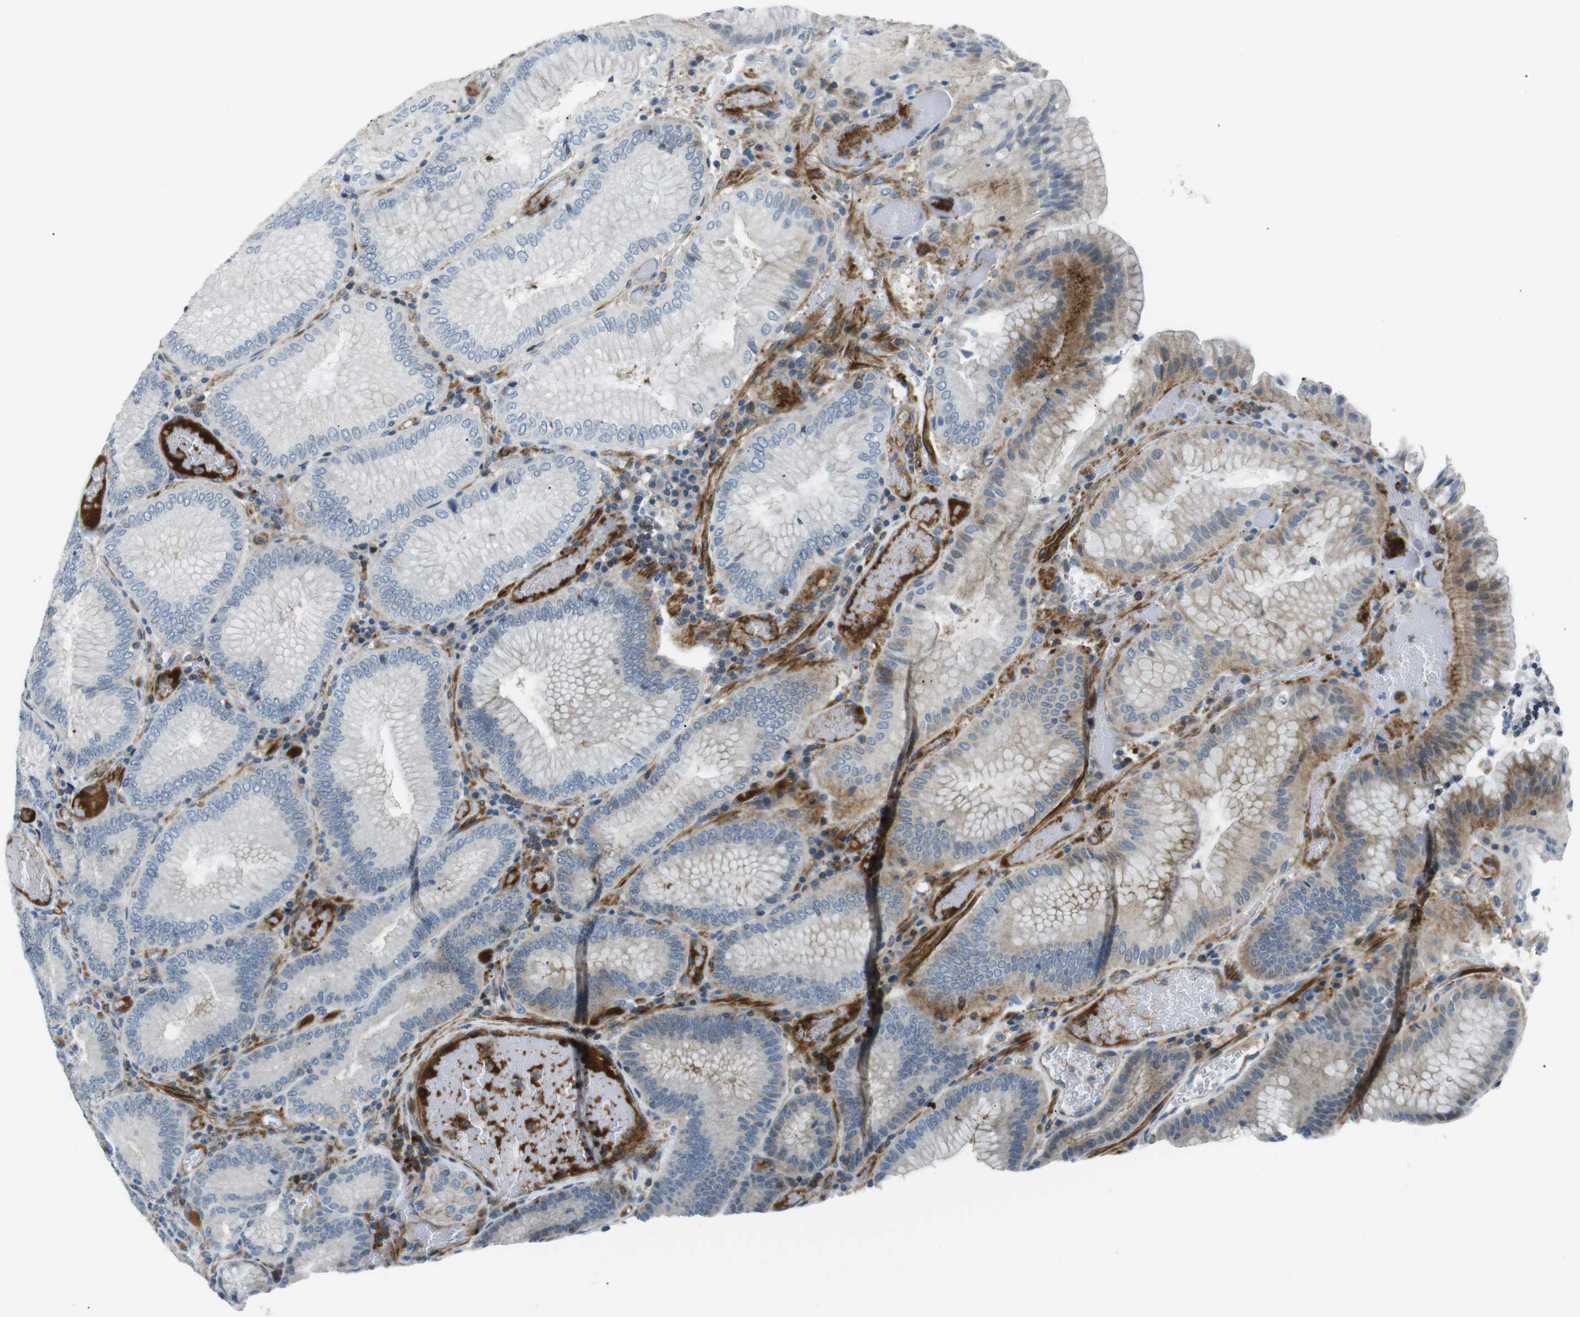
{"staining": {"intensity": "weak", "quantity": "<25%", "location": "cytoplasmic/membranous"}, "tissue": "stomach", "cell_type": "Glandular cells", "image_type": "normal", "snomed": [{"axis": "morphology", "description": "Normal tissue, NOS"}, {"axis": "morphology", "description": "Carcinoid, malignant, NOS"}, {"axis": "topography", "description": "Stomach, upper"}], "caption": "Immunohistochemistry of normal stomach demonstrates no expression in glandular cells. (Stains: DAB (3,3'-diaminobenzidine) immunohistochemistry (IHC) with hematoxylin counter stain, Microscopy: brightfield microscopy at high magnification).", "gene": "ARVCF", "patient": {"sex": "male", "age": 39}}